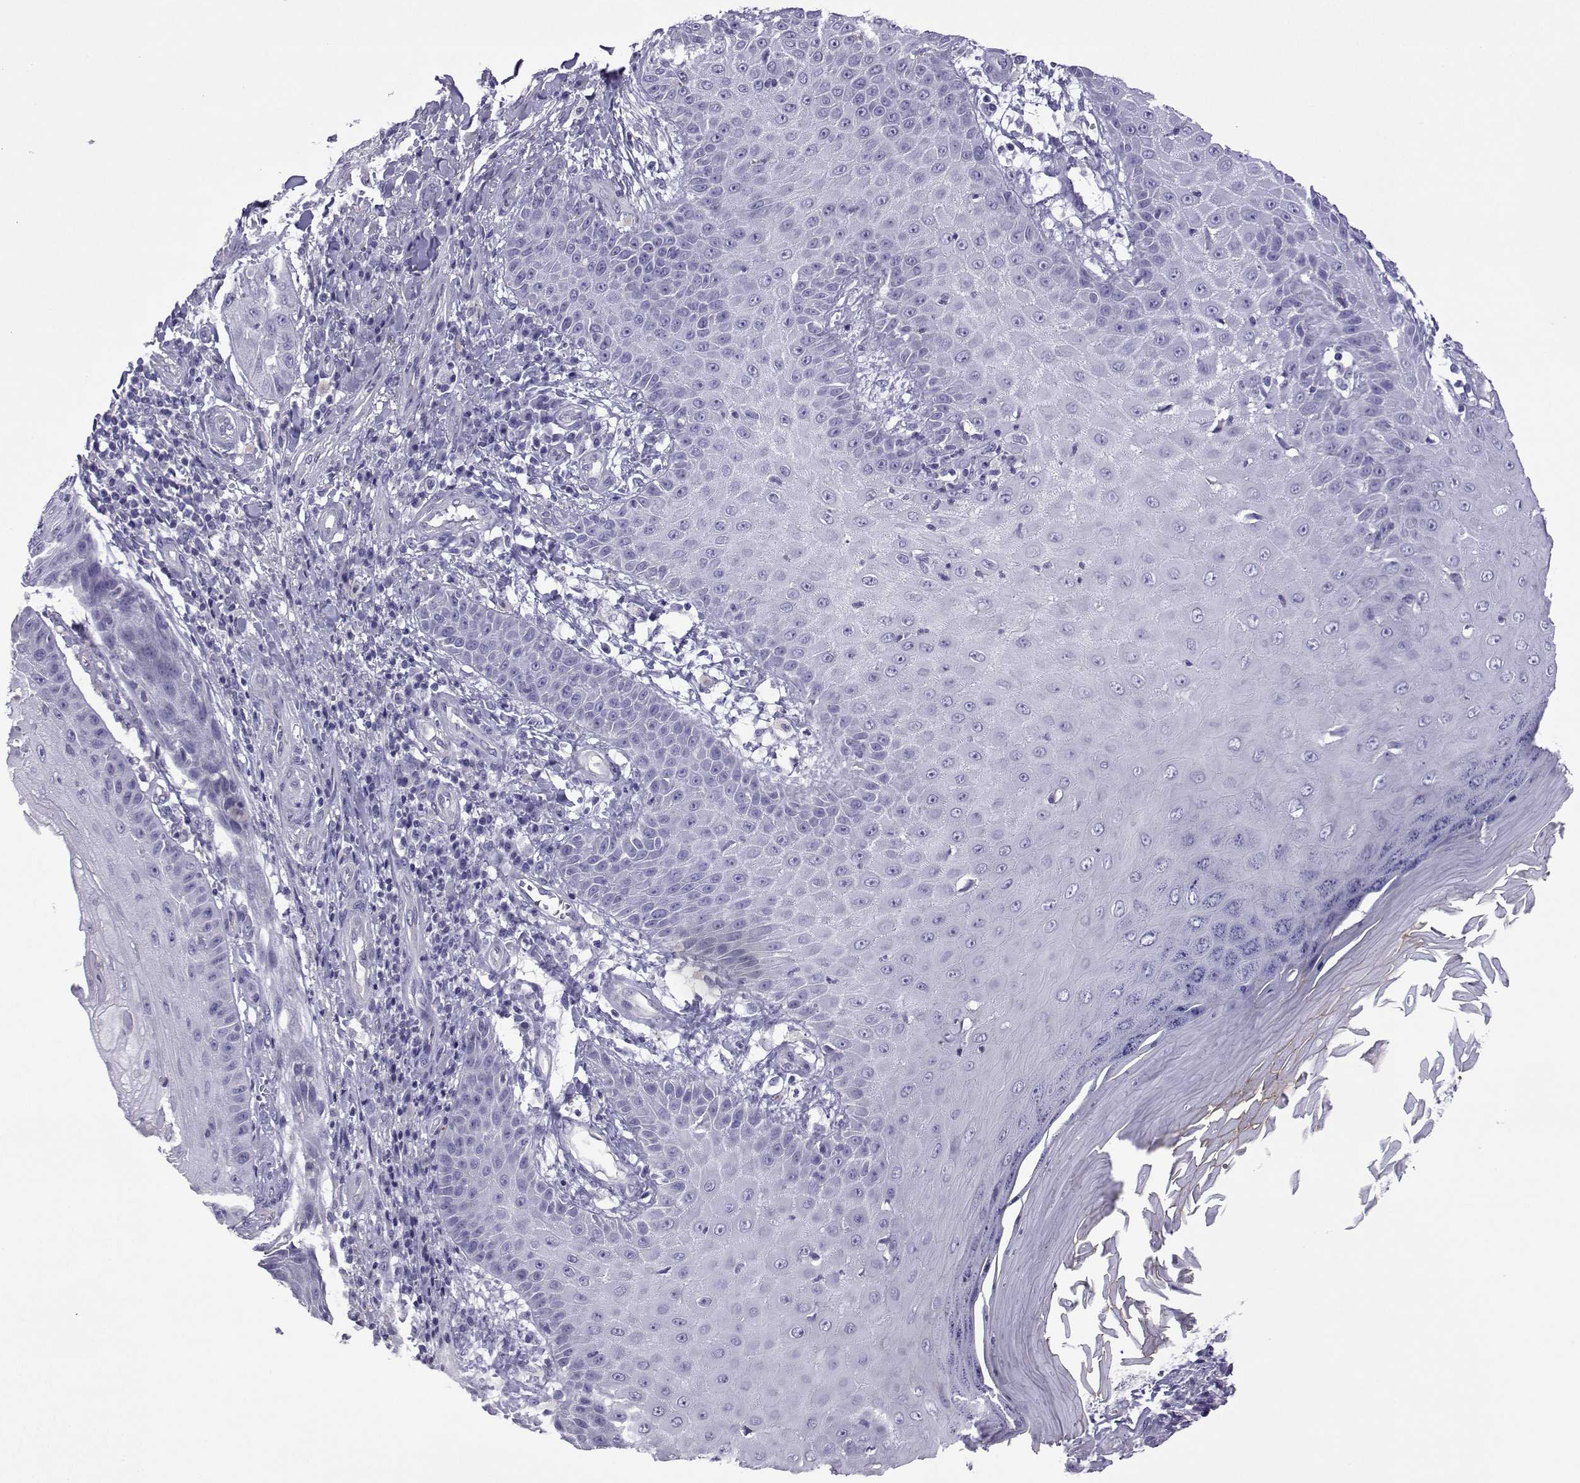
{"staining": {"intensity": "negative", "quantity": "none", "location": "none"}, "tissue": "skin cancer", "cell_type": "Tumor cells", "image_type": "cancer", "snomed": [{"axis": "morphology", "description": "Squamous cell carcinoma, NOS"}, {"axis": "topography", "description": "Skin"}], "caption": "DAB immunohistochemical staining of human skin cancer (squamous cell carcinoma) reveals no significant positivity in tumor cells.", "gene": "CFAP70", "patient": {"sex": "male", "age": 70}}